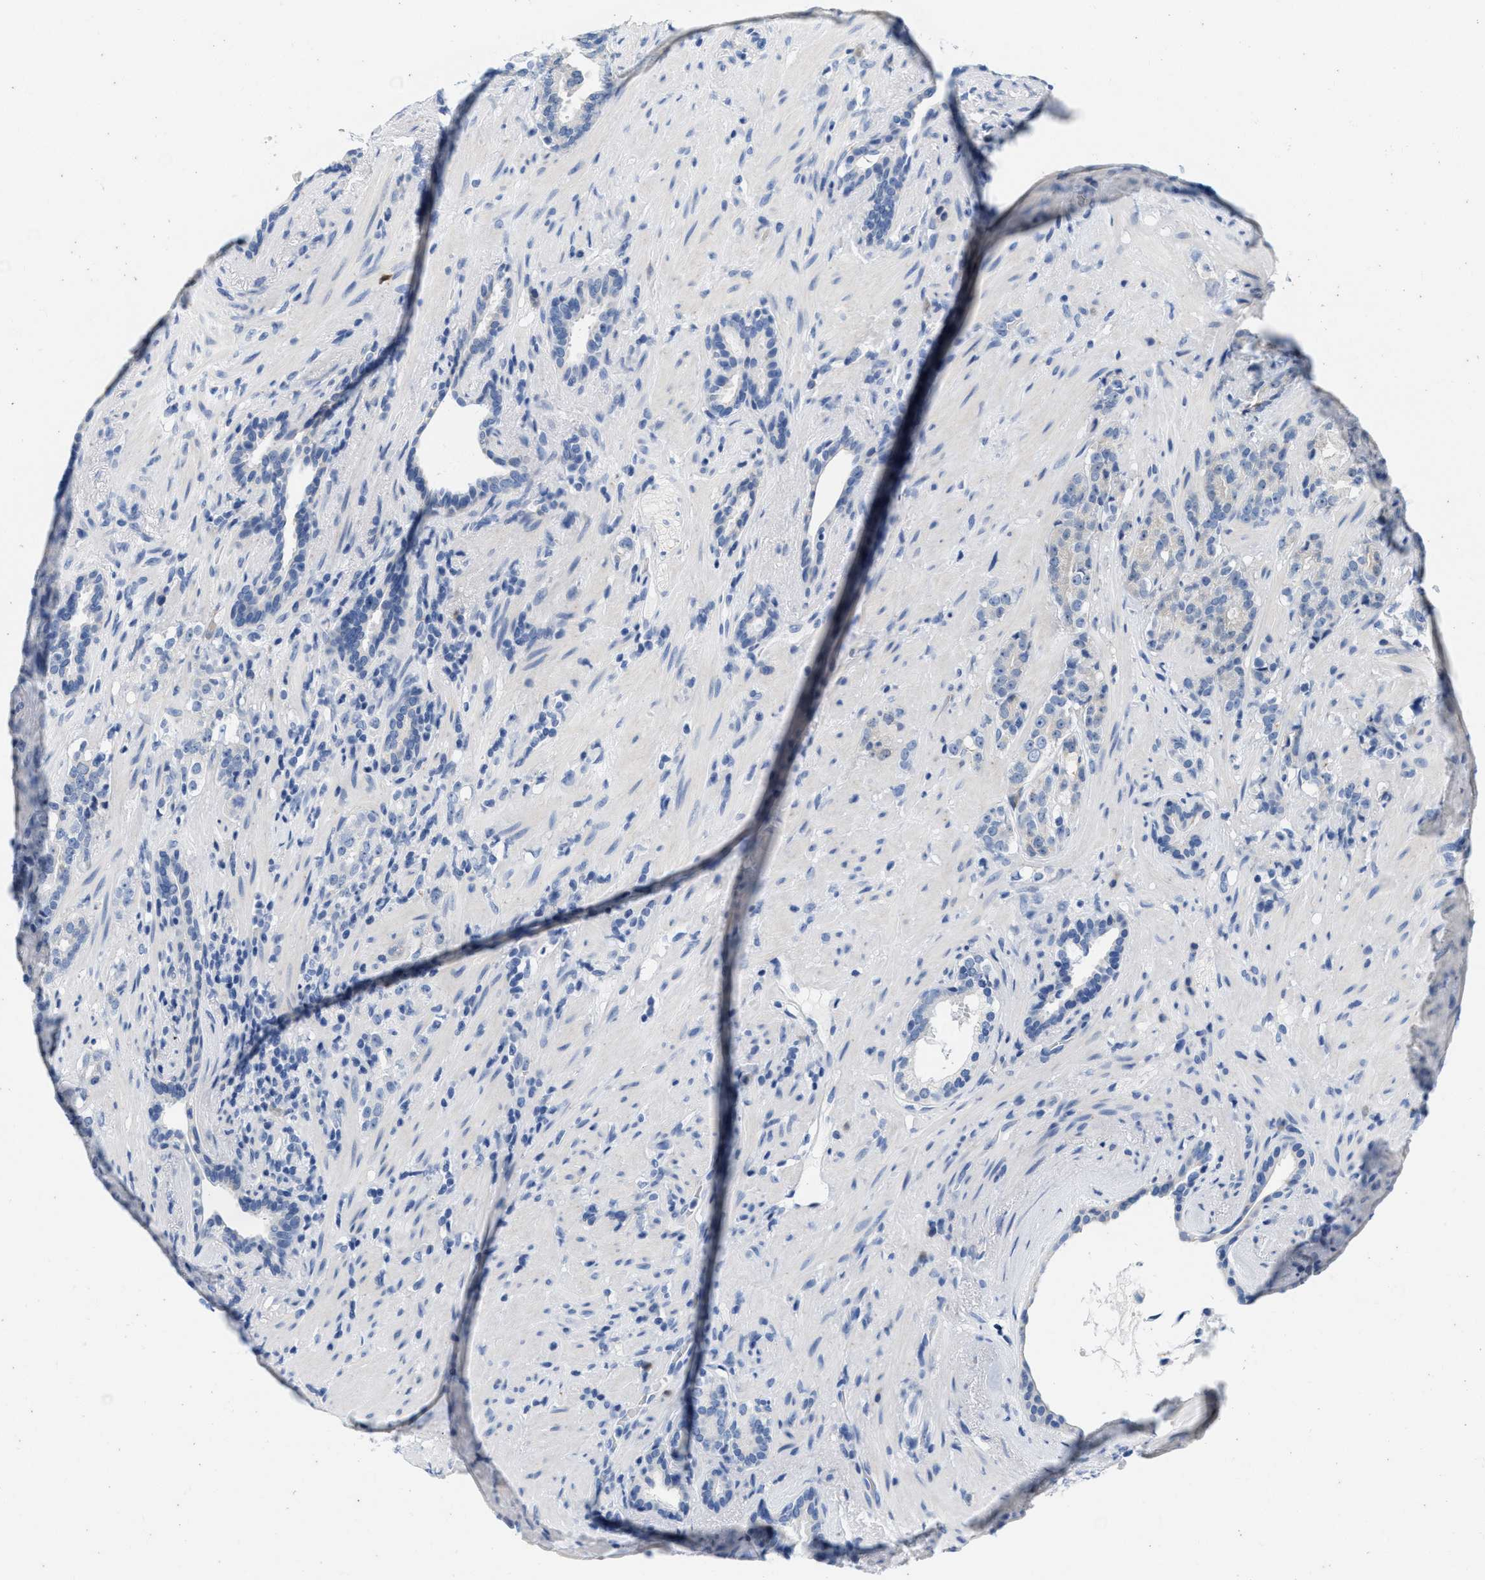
{"staining": {"intensity": "negative", "quantity": "none", "location": "none"}, "tissue": "prostate cancer", "cell_type": "Tumor cells", "image_type": "cancer", "snomed": [{"axis": "morphology", "description": "Adenocarcinoma, High grade"}, {"axis": "topography", "description": "Prostate"}], "caption": "Immunohistochemistry of human prostate cancer (adenocarcinoma (high-grade)) shows no expression in tumor cells.", "gene": "ABCB11", "patient": {"sex": "male", "age": 71}}